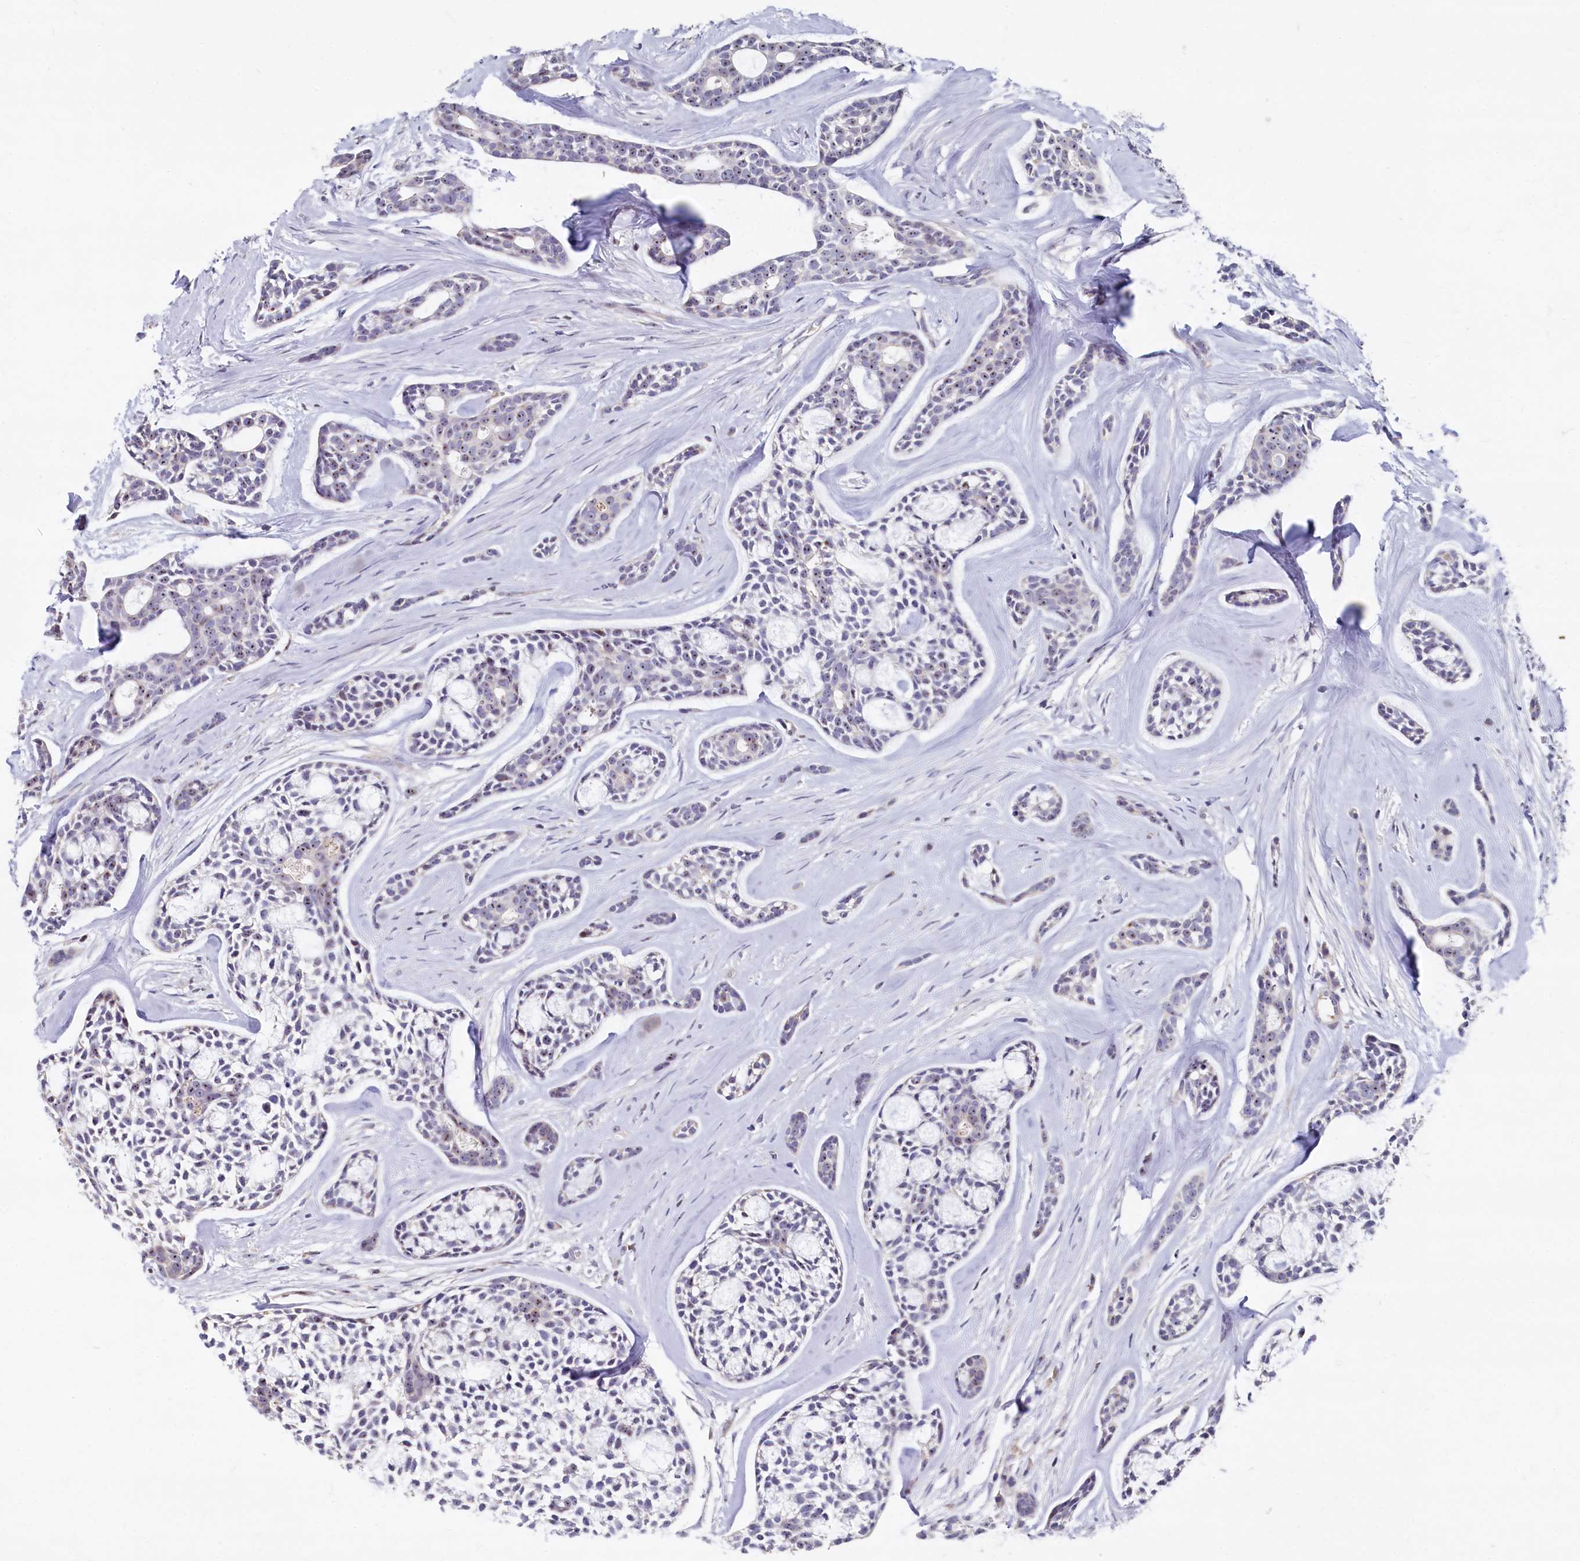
{"staining": {"intensity": "moderate", "quantity": "<25%", "location": "nuclear"}, "tissue": "head and neck cancer", "cell_type": "Tumor cells", "image_type": "cancer", "snomed": [{"axis": "morphology", "description": "Adenocarcinoma, NOS"}, {"axis": "topography", "description": "Subcutis"}, {"axis": "topography", "description": "Head-Neck"}], "caption": "Brown immunohistochemical staining in head and neck adenocarcinoma displays moderate nuclear staining in about <25% of tumor cells.", "gene": "ASXL3", "patient": {"sex": "female", "age": 73}}